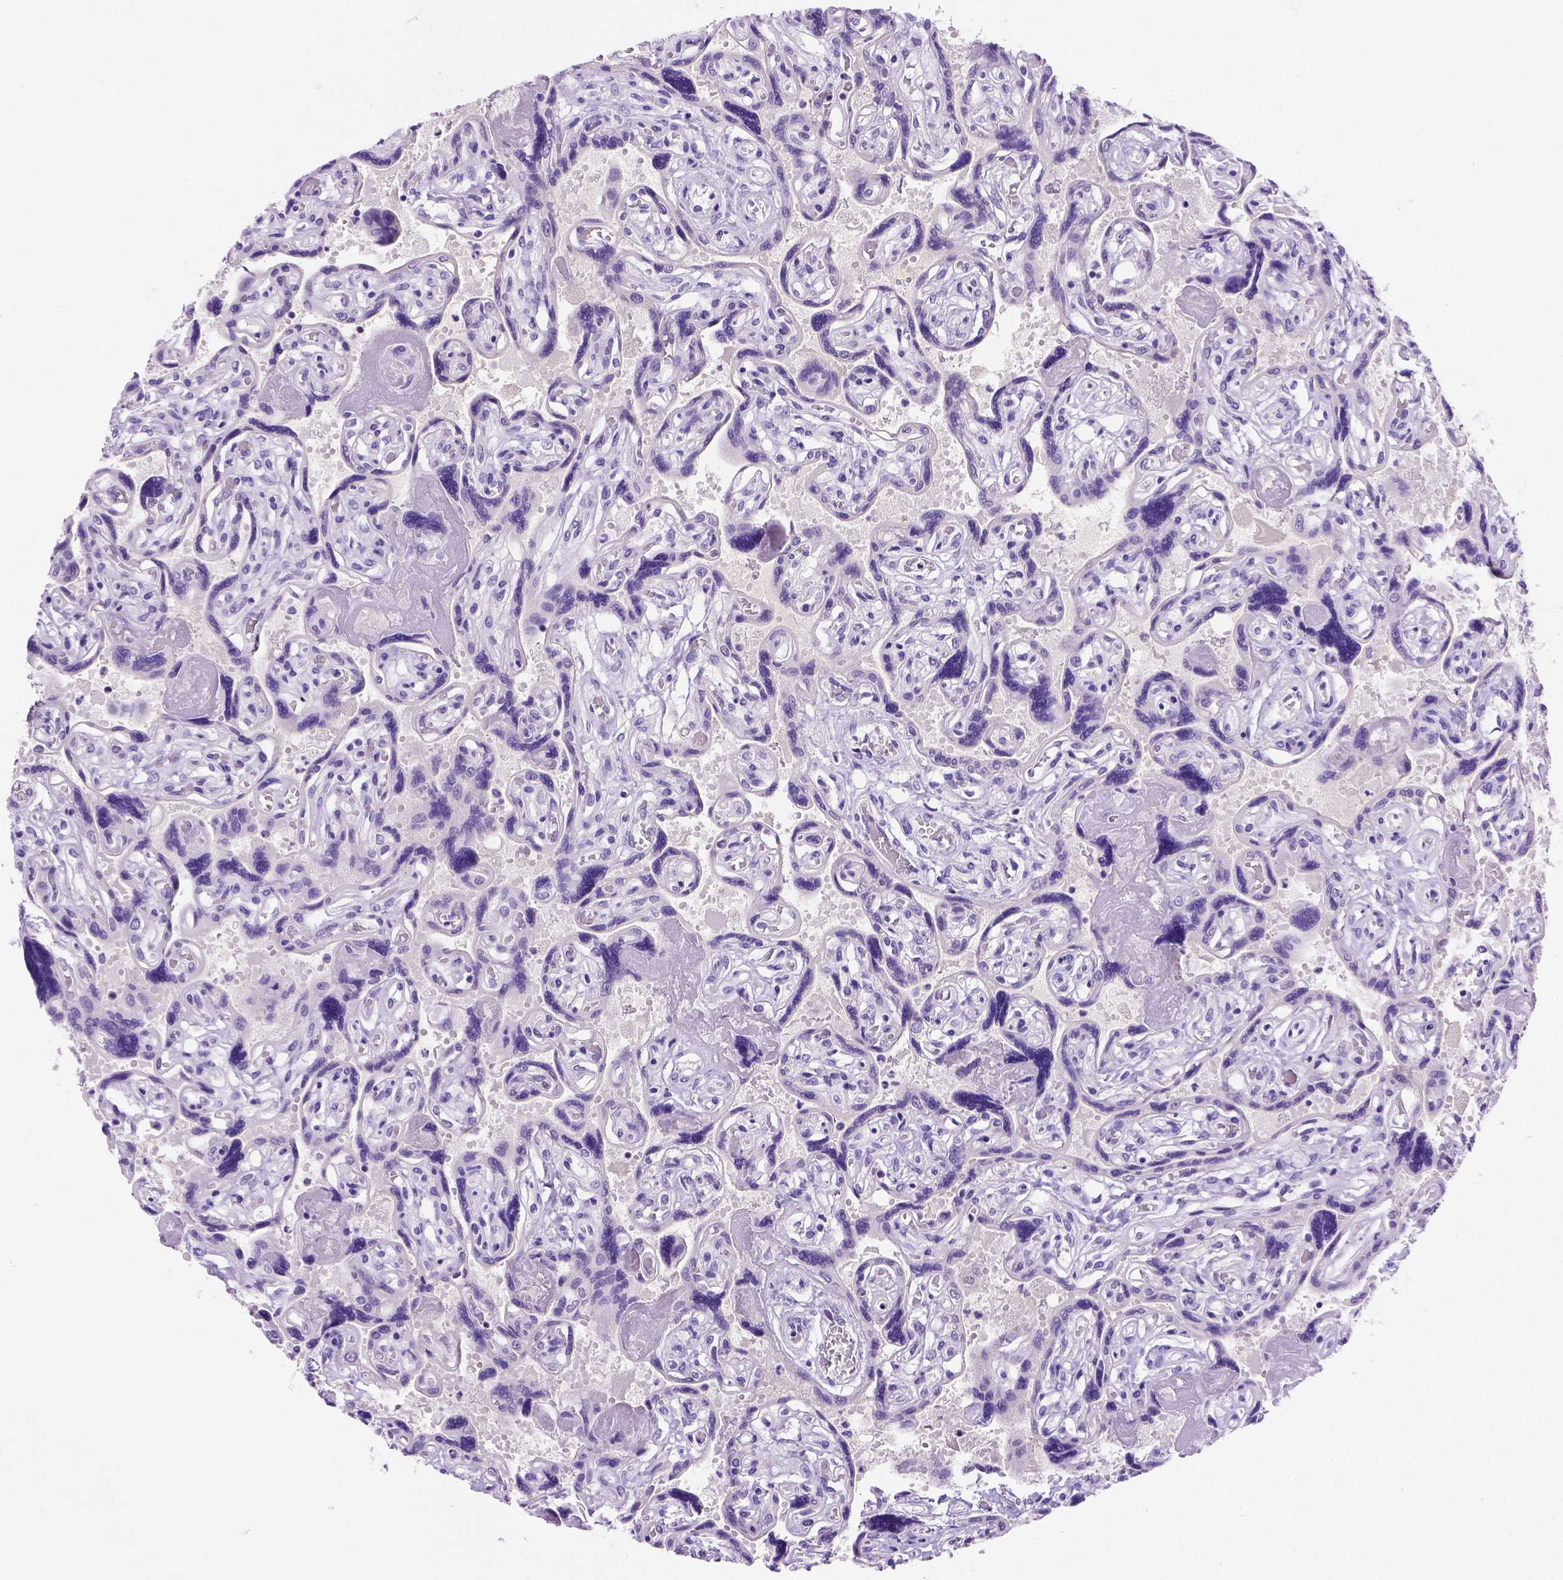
{"staining": {"intensity": "negative", "quantity": "none", "location": "none"}, "tissue": "placenta", "cell_type": "Decidual cells", "image_type": "normal", "snomed": [{"axis": "morphology", "description": "Normal tissue, NOS"}, {"axis": "topography", "description": "Placenta"}], "caption": "A micrograph of placenta stained for a protein demonstrates no brown staining in decidual cells.", "gene": "FAM81B", "patient": {"sex": "female", "age": 32}}